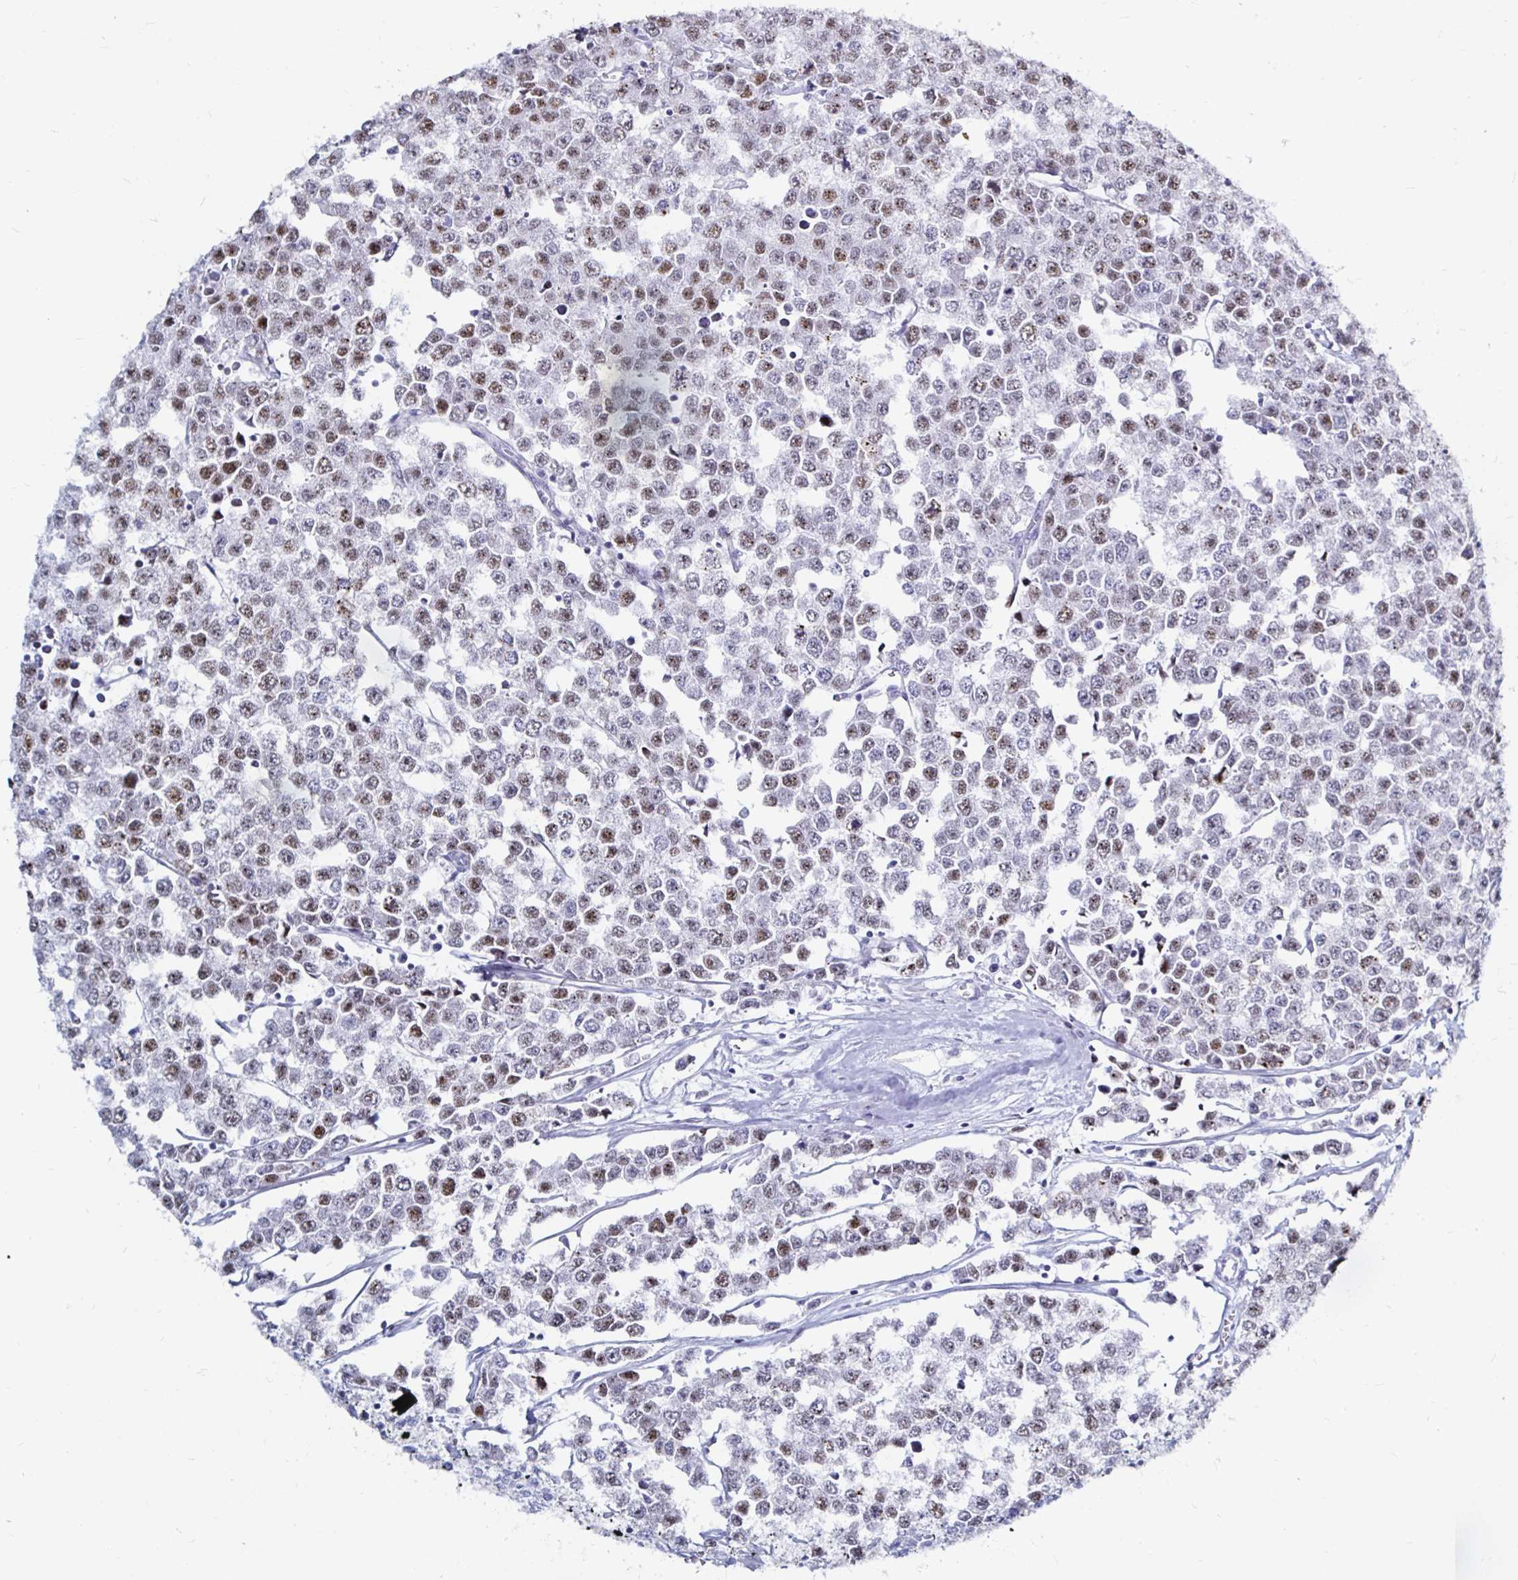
{"staining": {"intensity": "moderate", "quantity": "25%-75%", "location": "nuclear"}, "tissue": "testis cancer", "cell_type": "Tumor cells", "image_type": "cancer", "snomed": [{"axis": "morphology", "description": "Seminoma, NOS"}, {"axis": "morphology", "description": "Carcinoma, Embryonal, NOS"}, {"axis": "topography", "description": "Testis"}], "caption": "Immunohistochemical staining of human embryonal carcinoma (testis) displays medium levels of moderate nuclear staining in about 25%-75% of tumor cells.", "gene": "LUZP4", "patient": {"sex": "male", "age": 52}}